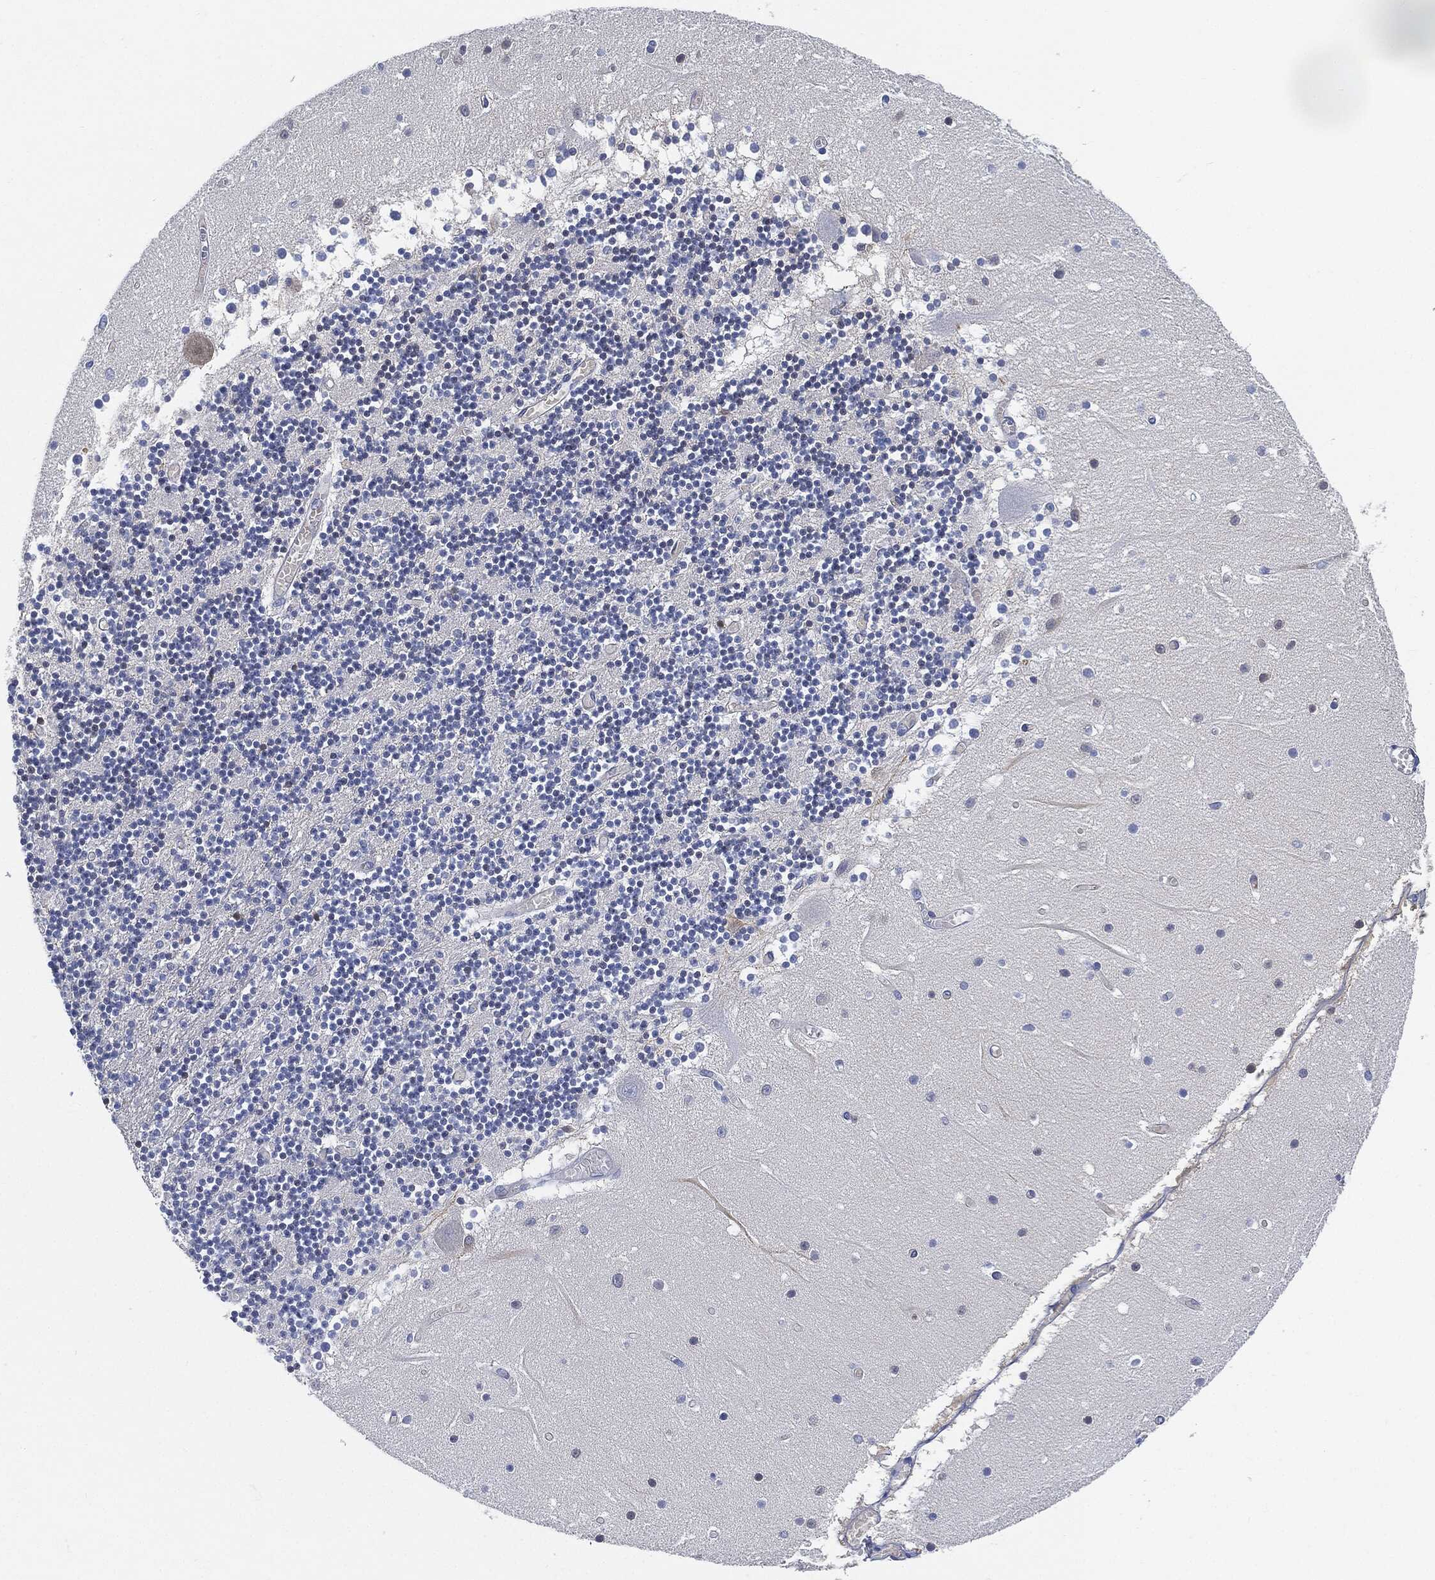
{"staining": {"intensity": "negative", "quantity": "none", "location": "none"}, "tissue": "cerebellum", "cell_type": "Cells in granular layer", "image_type": "normal", "snomed": [{"axis": "morphology", "description": "Normal tissue, NOS"}, {"axis": "topography", "description": "Cerebellum"}], "caption": "IHC image of unremarkable cerebellum: cerebellum stained with DAB shows no significant protein staining in cells in granular layer. Brightfield microscopy of IHC stained with DAB (brown) and hematoxylin (blue), captured at high magnification.", "gene": "IGLV6", "patient": {"sex": "female", "age": 28}}